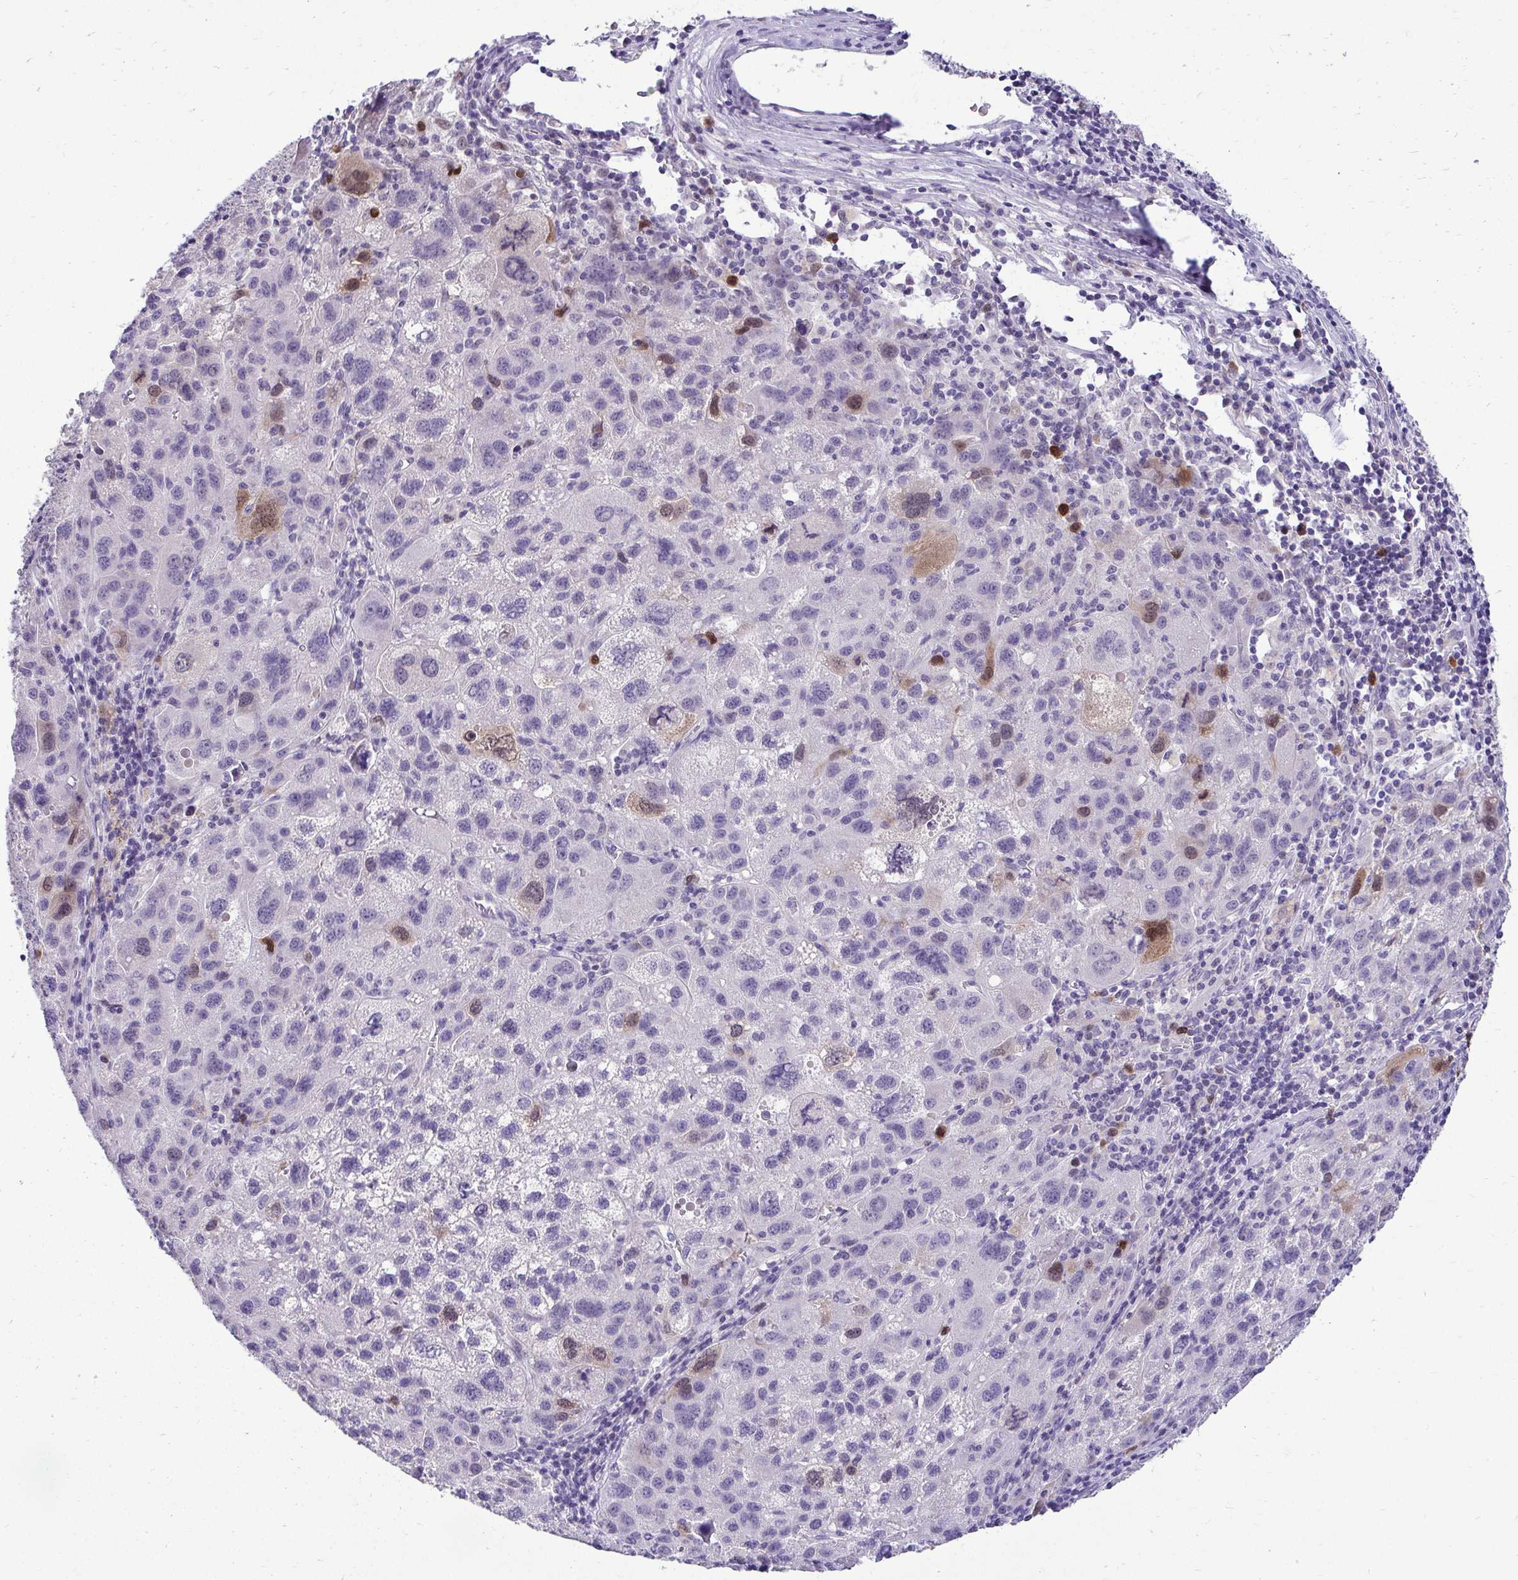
{"staining": {"intensity": "weak", "quantity": "<25%", "location": "cytoplasmic/membranous,nuclear"}, "tissue": "liver cancer", "cell_type": "Tumor cells", "image_type": "cancer", "snomed": [{"axis": "morphology", "description": "Carcinoma, Hepatocellular, NOS"}, {"axis": "topography", "description": "Liver"}], "caption": "The immunohistochemistry (IHC) photomicrograph has no significant staining in tumor cells of liver cancer (hepatocellular carcinoma) tissue.", "gene": "CDC20", "patient": {"sex": "female", "age": 77}}